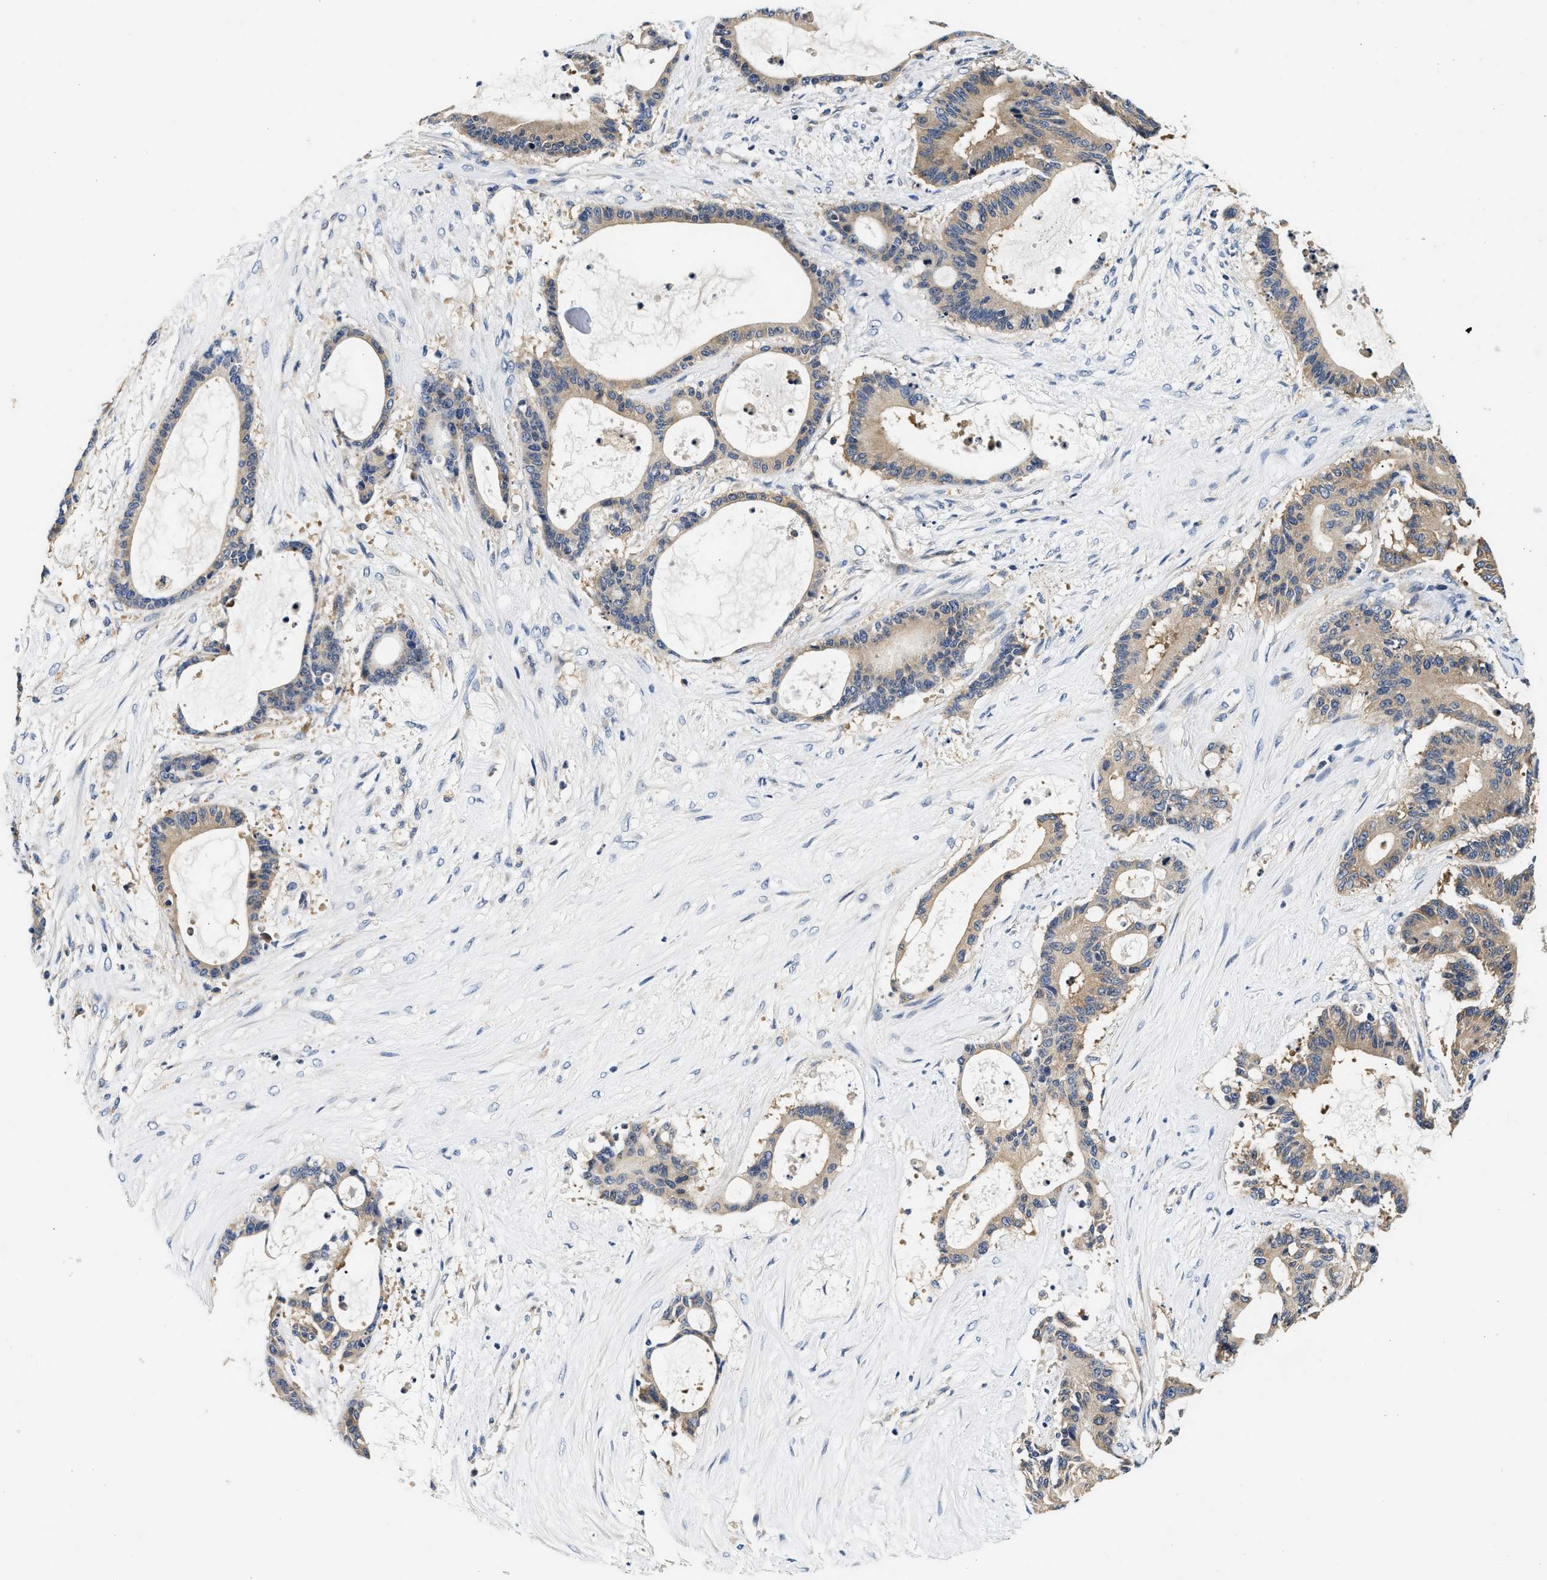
{"staining": {"intensity": "weak", "quantity": ">75%", "location": "cytoplasmic/membranous"}, "tissue": "liver cancer", "cell_type": "Tumor cells", "image_type": "cancer", "snomed": [{"axis": "morphology", "description": "Cholangiocarcinoma"}, {"axis": "topography", "description": "Liver"}], "caption": "Protein staining of liver cholangiocarcinoma tissue demonstrates weak cytoplasmic/membranous positivity in approximately >75% of tumor cells. Using DAB (brown) and hematoxylin (blue) stains, captured at high magnification using brightfield microscopy.", "gene": "FAM185A", "patient": {"sex": "female", "age": 73}}